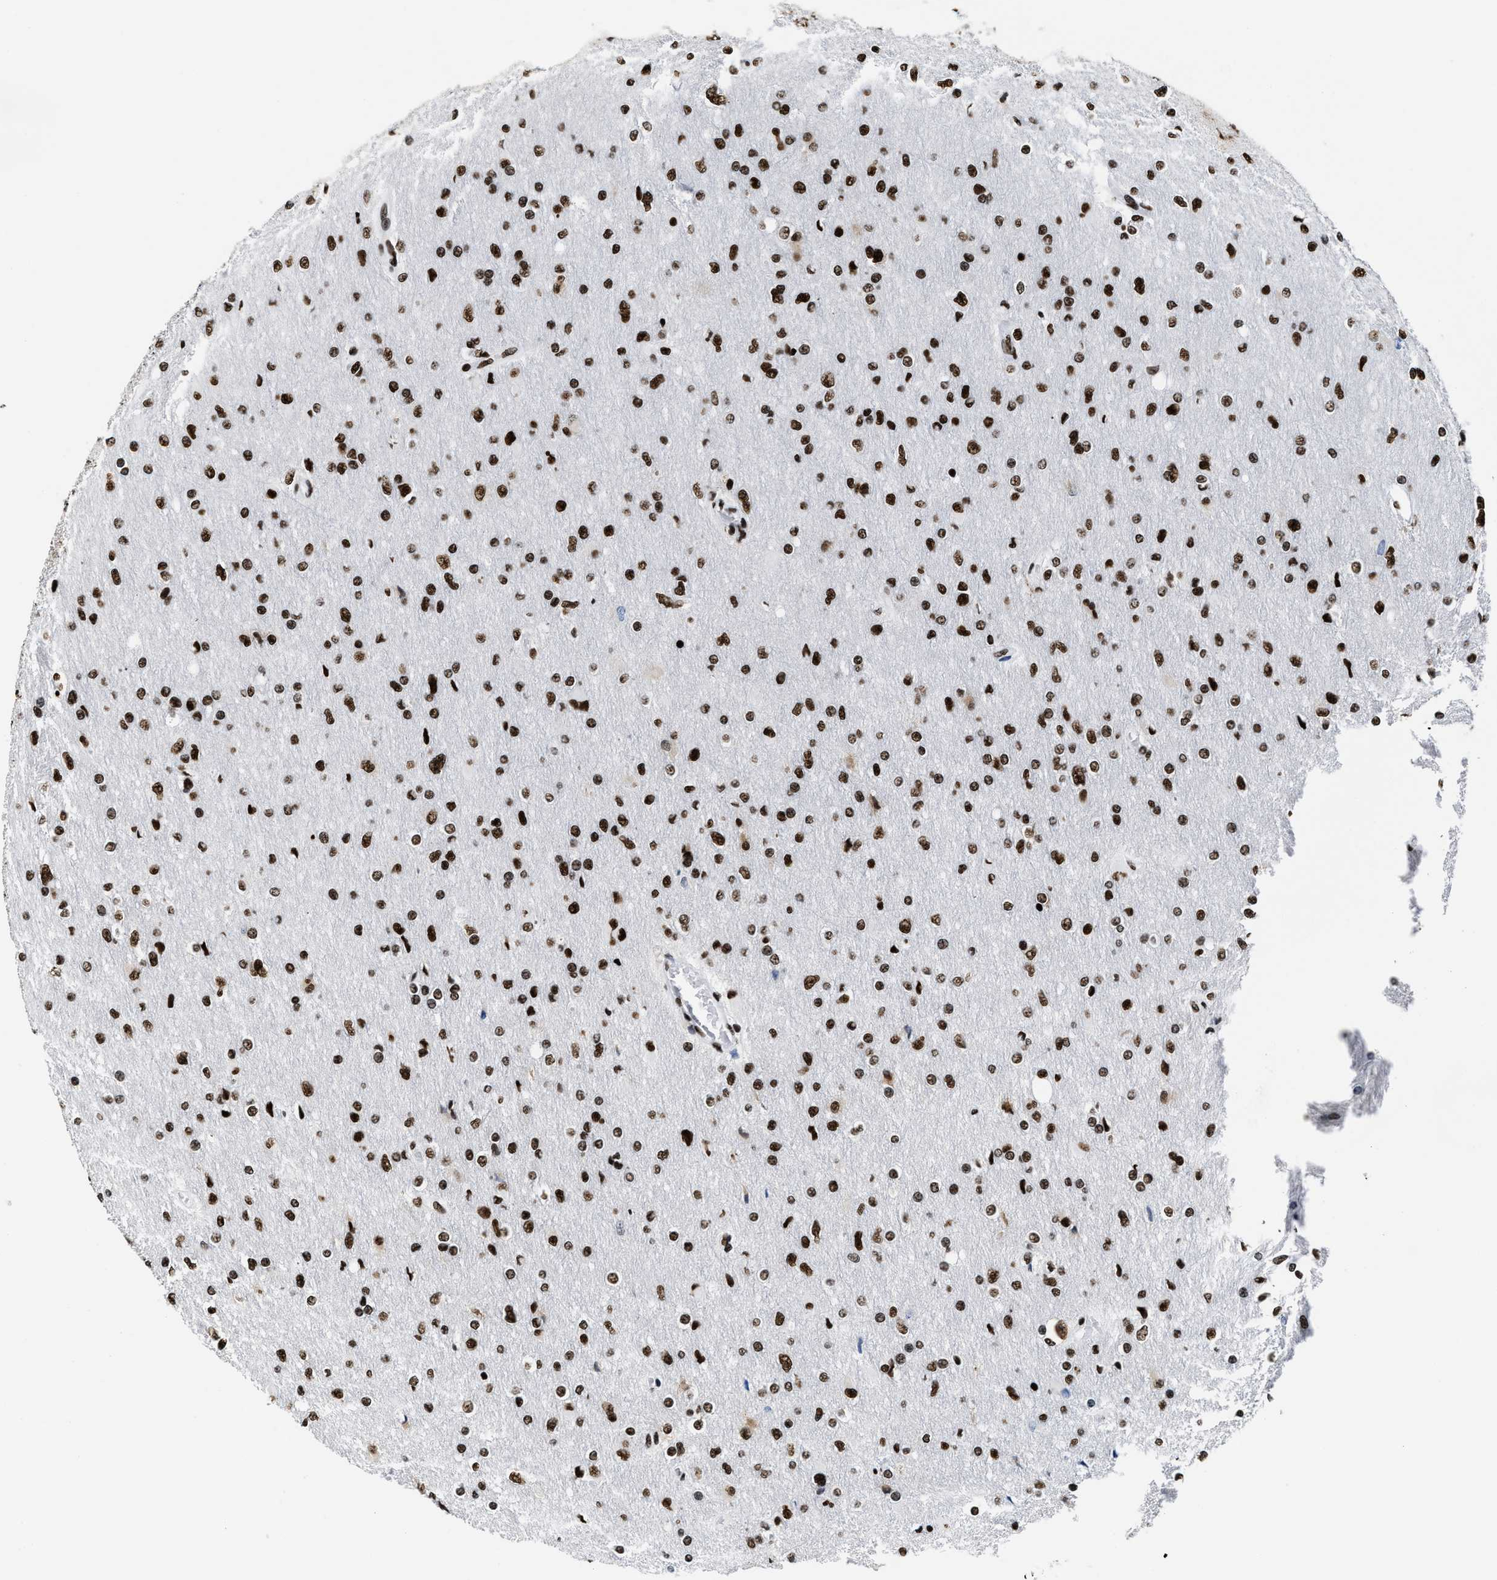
{"staining": {"intensity": "strong", "quantity": ">75%", "location": "nuclear"}, "tissue": "glioma", "cell_type": "Tumor cells", "image_type": "cancer", "snomed": [{"axis": "morphology", "description": "Glioma, malignant, High grade"}, {"axis": "topography", "description": "Cerebral cortex"}], "caption": "DAB immunohistochemical staining of malignant high-grade glioma exhibits strong nuclear protein positivity in approximately >75% of tumor cells.", "gene": "SMARCC2", "patient": {"sex": "female", "age": 36}}